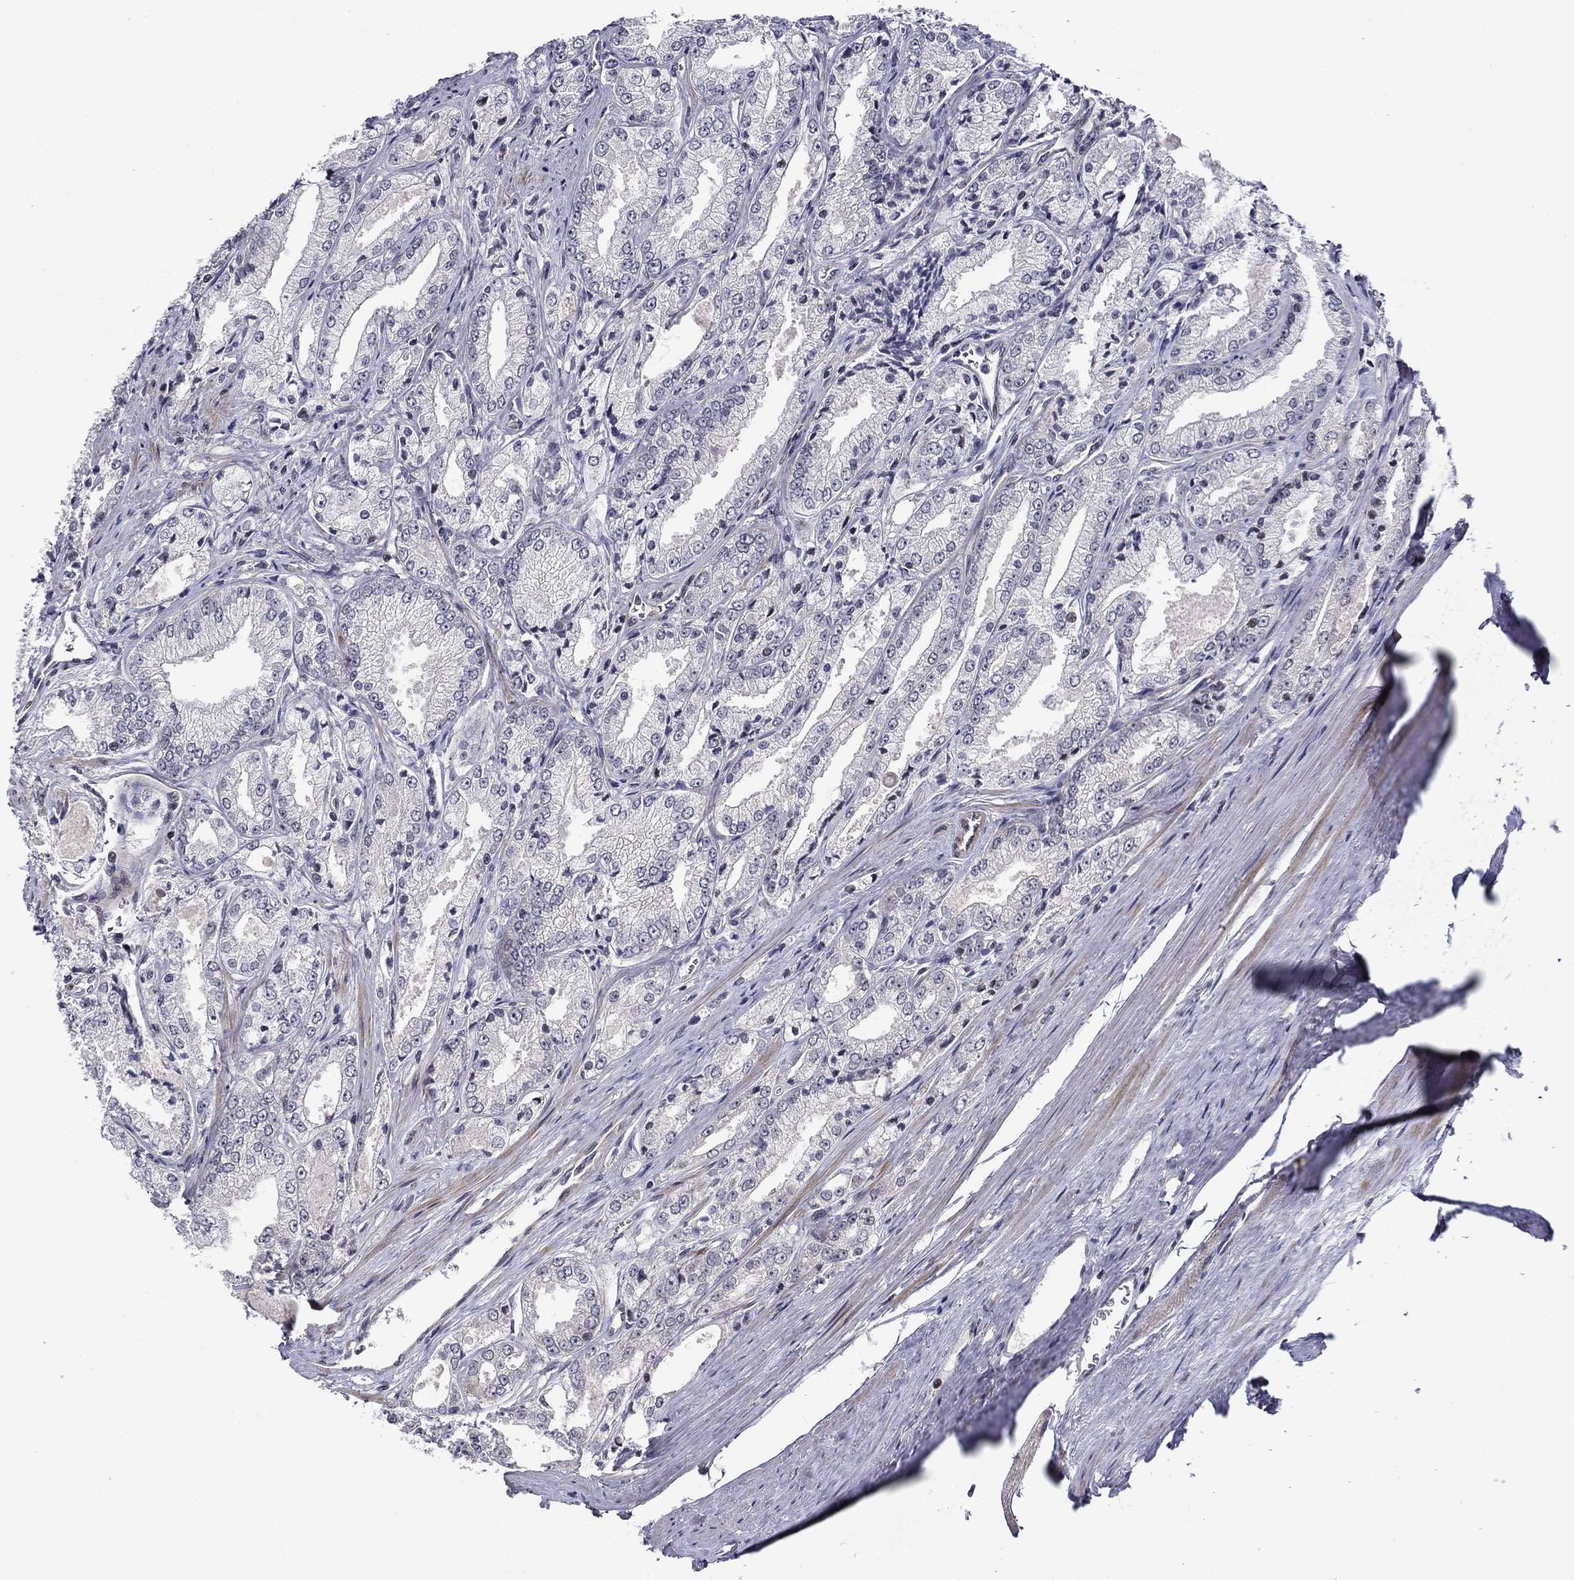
{"staining": {"intensity": "negative", "quantity": "none", "location": "none"}, "tissue": "prostate cancer", "cell_type": "Tumor cells", "image_type": "cancer", "snomed": [{"axis": "morphology", "description": "Adenocarcinoma, NOS"}, {"axis": "morphology", "description": "Adenocarcinoma, High grade"}, {"axis": "topography", "description": "Prostate"}], "caption": "The immunohistochemistry micrograph has no significant staining in tumor cells of prostate cancer tissue.", "gene": "B3GAT1", "patient": {"sex": "male", "age": 70}}